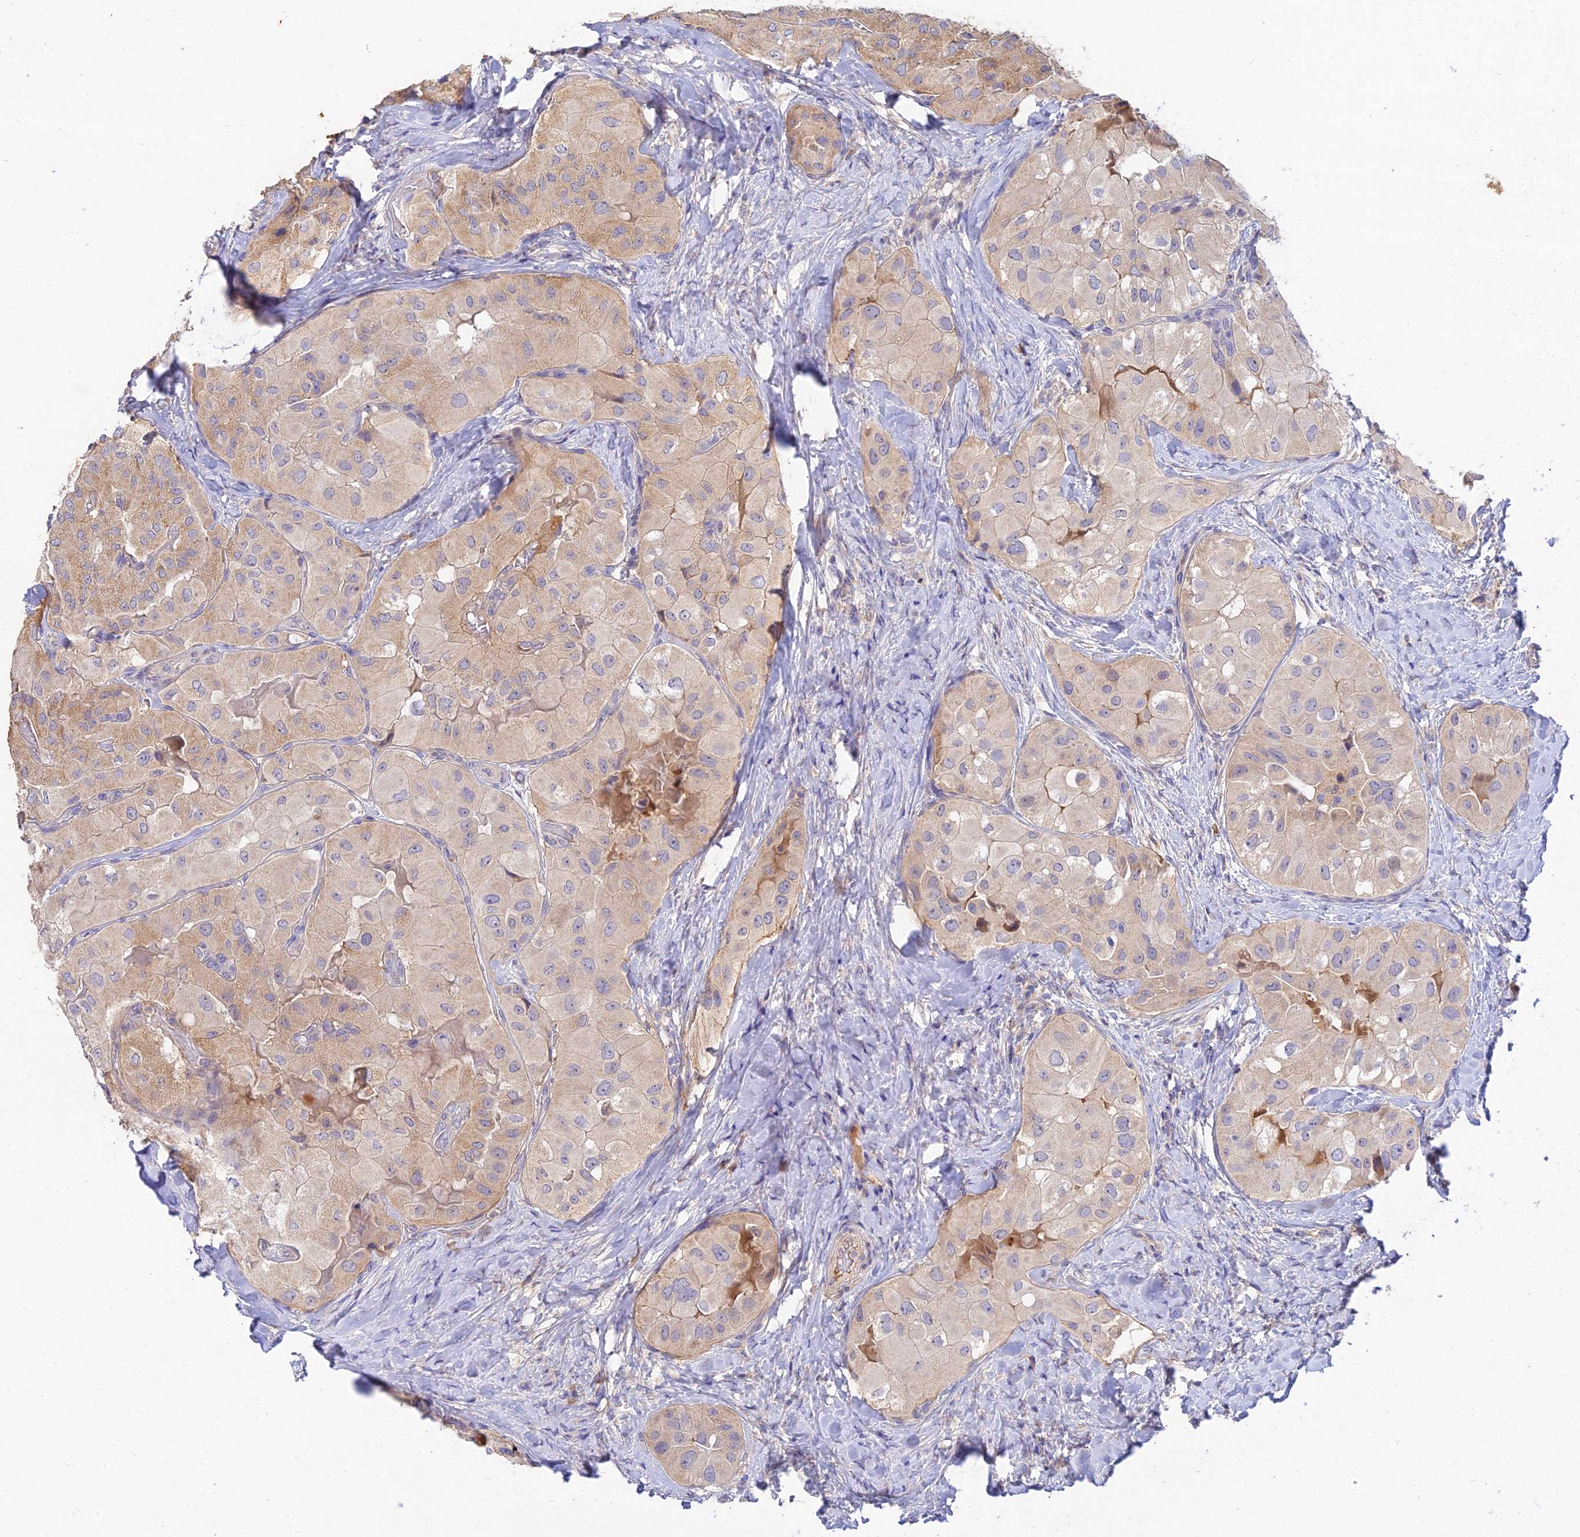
{"staining": {"intensity": "negative", "quantity": "none", "location": "none"}, "tissue": "thyroid cancer", "cell_type": "Tumor cells", "image_type": "cancer", "snomed": [{"axis": "morphology", "description": "Normal tissue, NOS"}, {"axis": "morphology", "description": "Papillary adenocarcinoma, NOS"}, {"axis": "topography", "description": "Thyroid gland"}], "caption": "A histopathology image of human thyroid cancer is negative for staining in tumor cells. (Brightfield microscopy of DAB immunohistochemistry (IHC) at high magnification).", "gene": "ACSM5", "patient": {"sex": "female", "age": 59}}